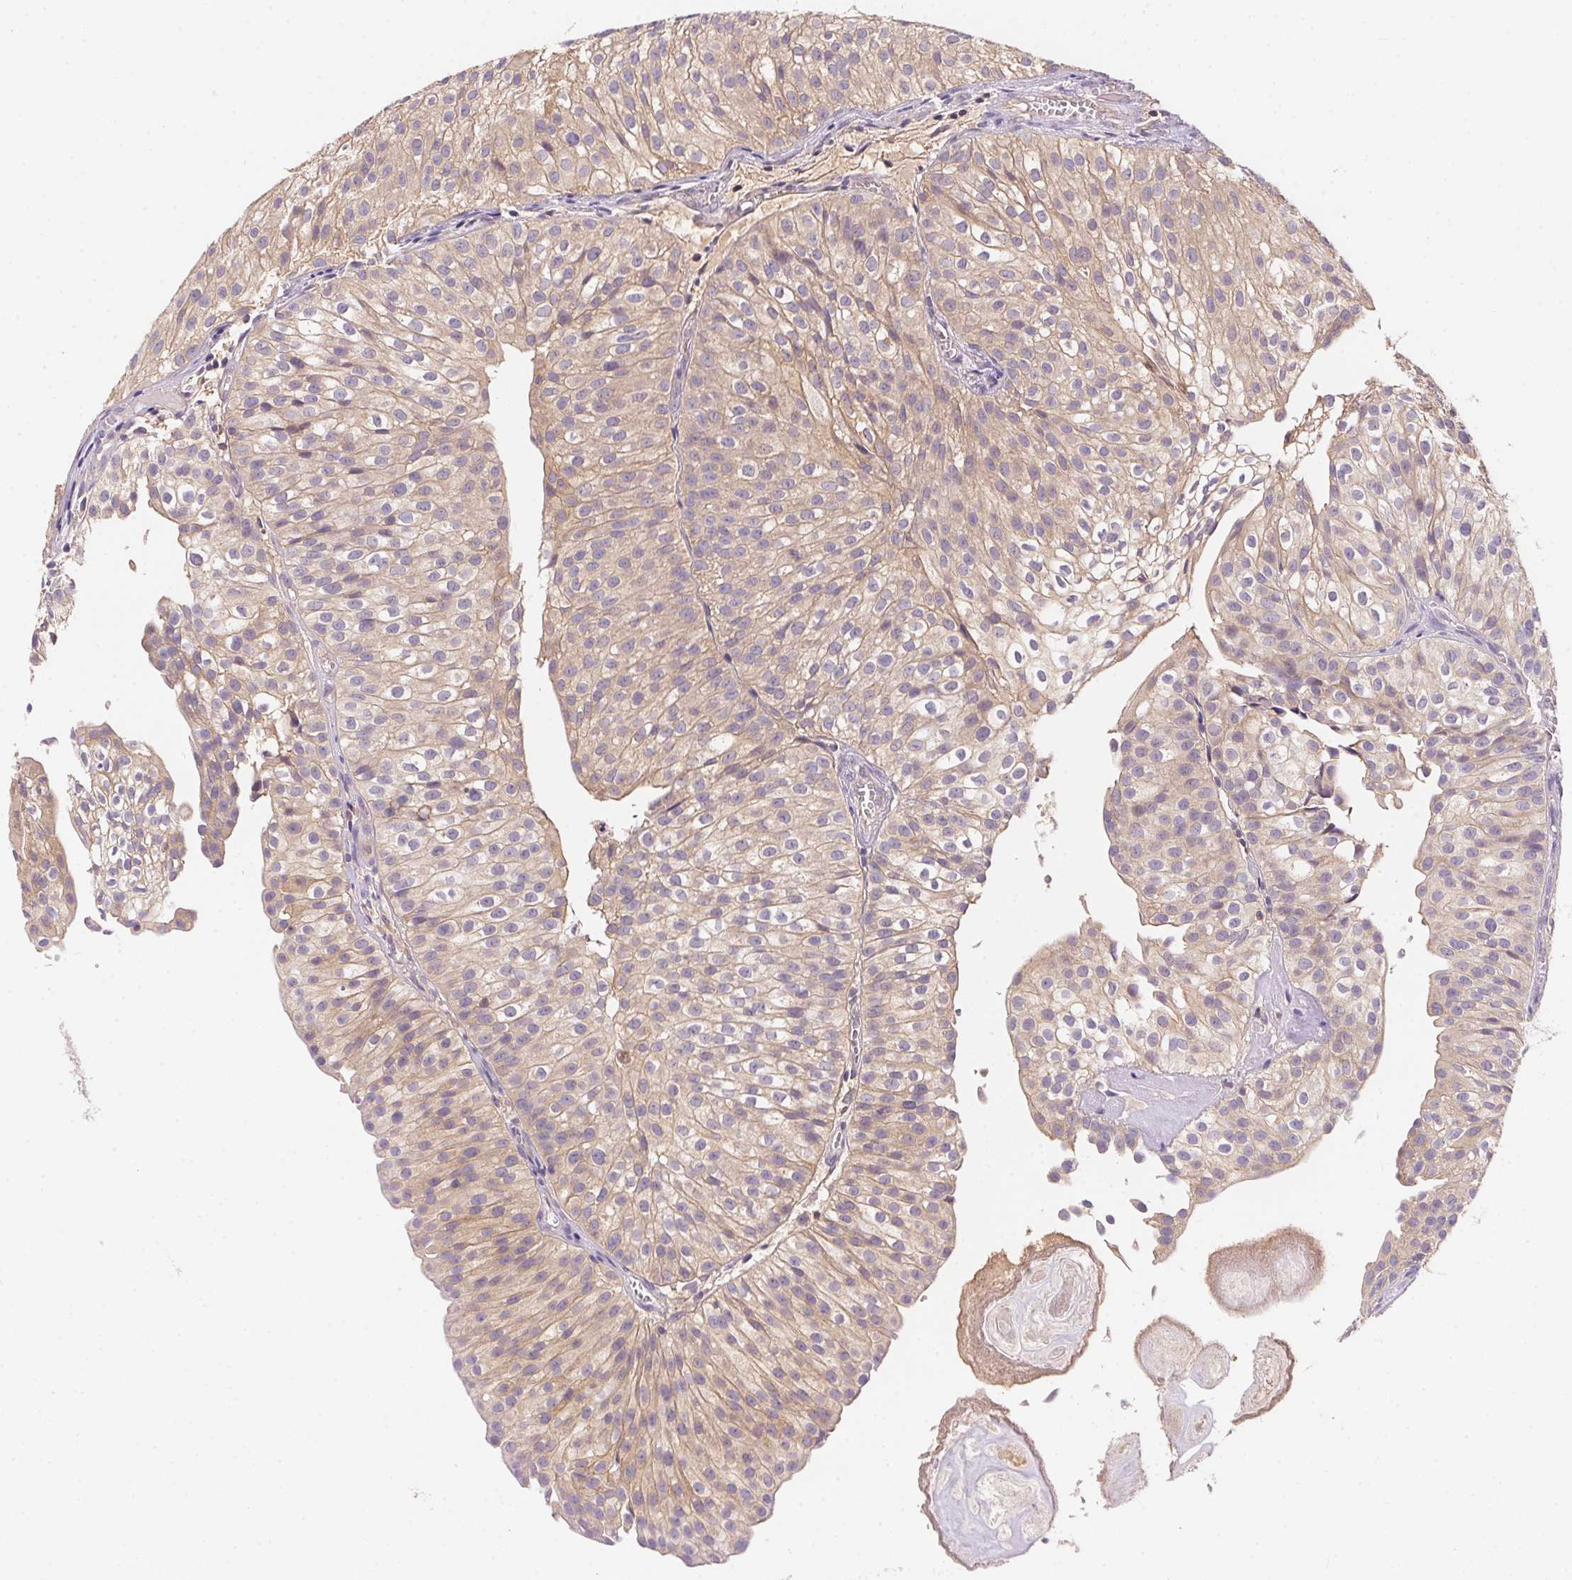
{"staining": {"intensity": "weak", "quantity": "25%-75%", "location": "cytoplasmic/membranous"}, "tissue": "urothelial cancer", "cell_type": "Tumor cells", "image_type": "cancer", "snomed": [{"axis": "morphology", "description": "Urothelial carcinoma, Low grade"}, {"axis": "topography", "description": "Urinary bladder"}], "caption": "Urothelial cancer stained for a protein shows weak cytoplasmic/membranous positivity in tumor cells.", "gene": "PRKAA1", "patient": {"sex": "male", "age": 70}}